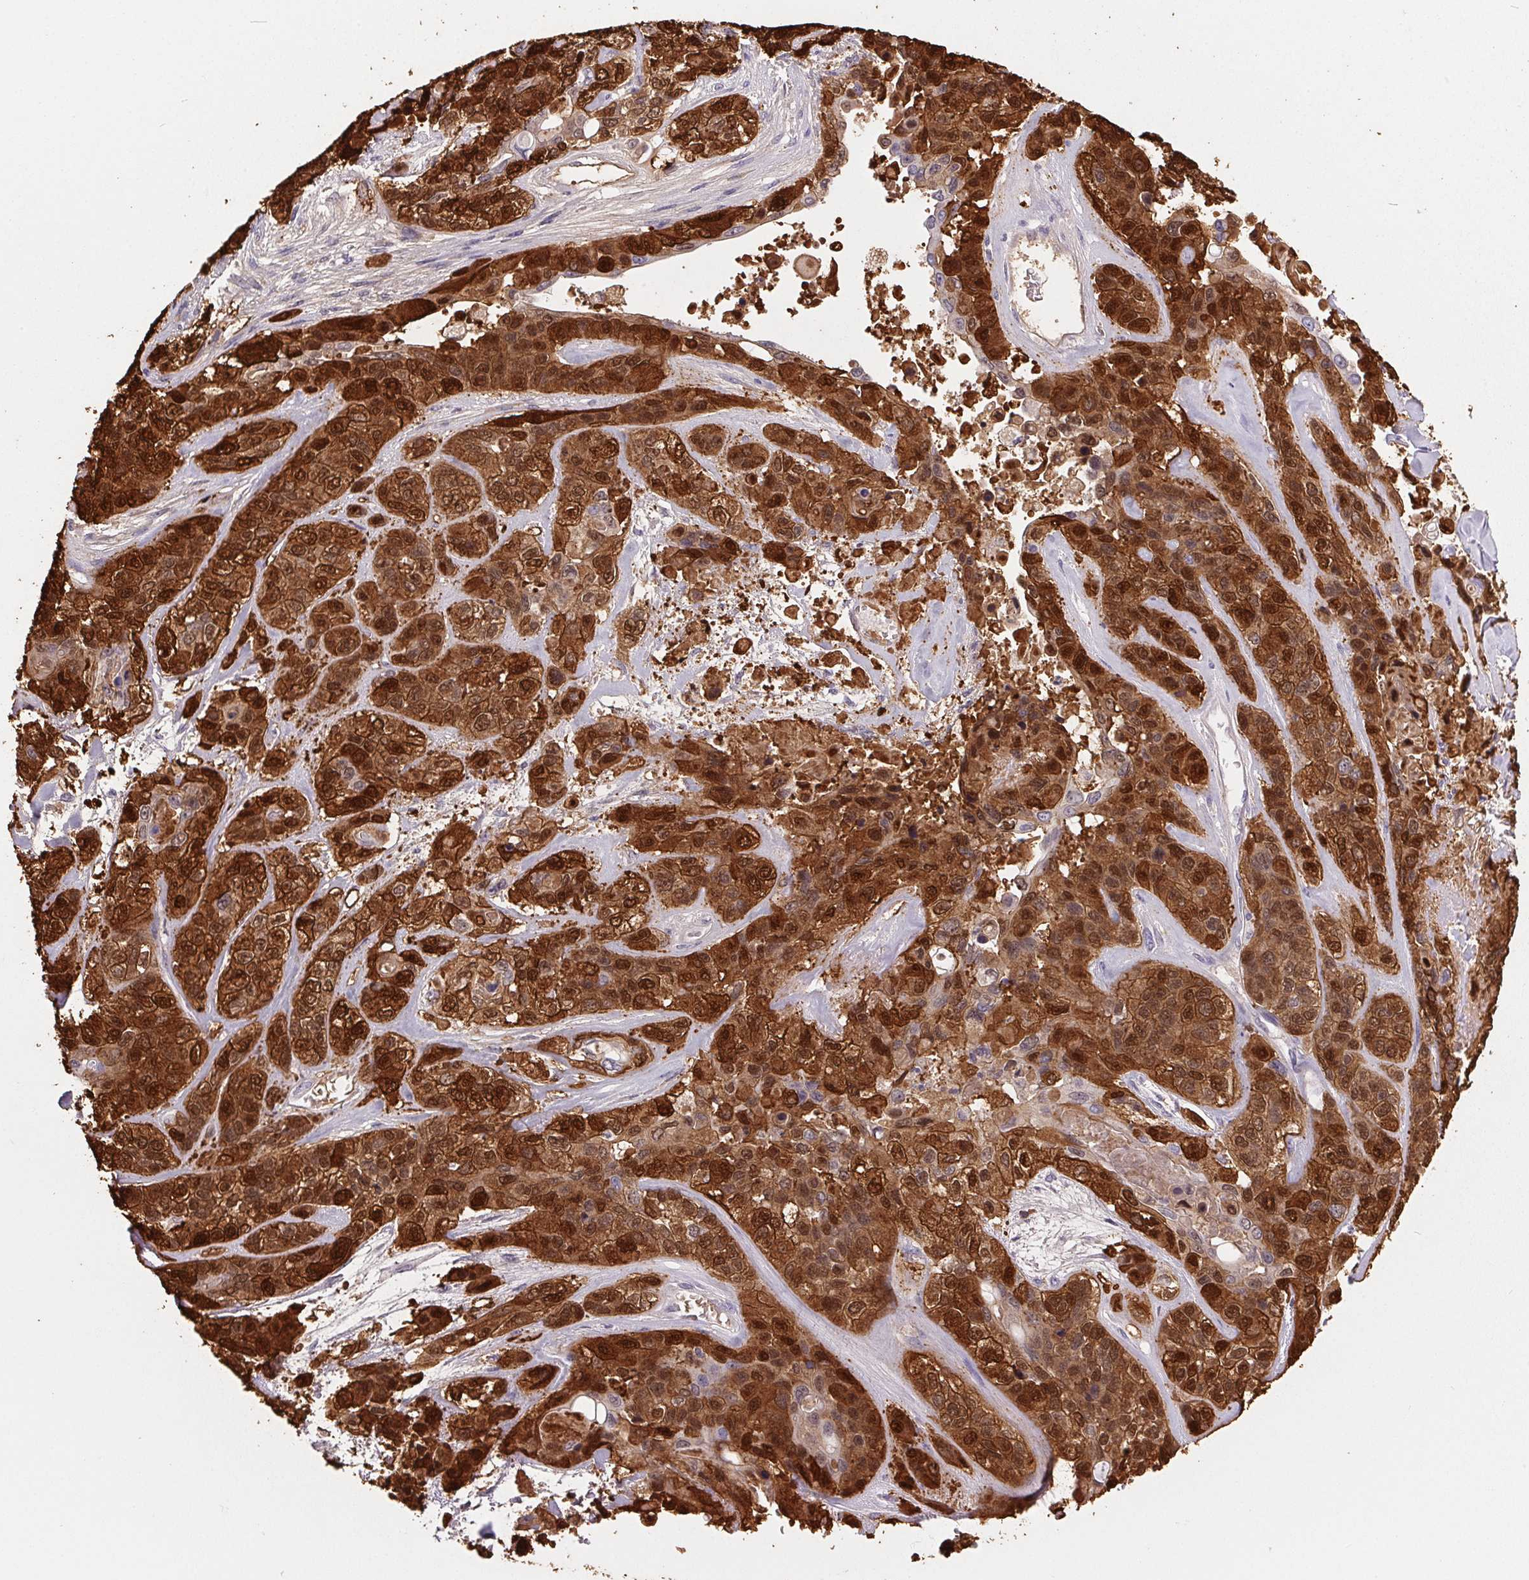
{"staining": {"intensity": "strong", "quantity": ">75%", "location": "cytoplasmic/membranous,nuclear"}, "tissue": "lung cancer", "cell_type": "Tumor cells", "image_type": "cancer", "snomed": [{"axis": "morphology", "description": "Squamous cell carcinoma, NOS"}, {"axis": "topography", "description": "Lung"}], "caption": "Protein expression analysis of squamous cell carcinoma (lung) shows strong cytoplasmic/membranous and nuclear staining in about >75% of tumor cells.", "gene": "S100A2", "patient": {"sex": "female", "age": 70}}